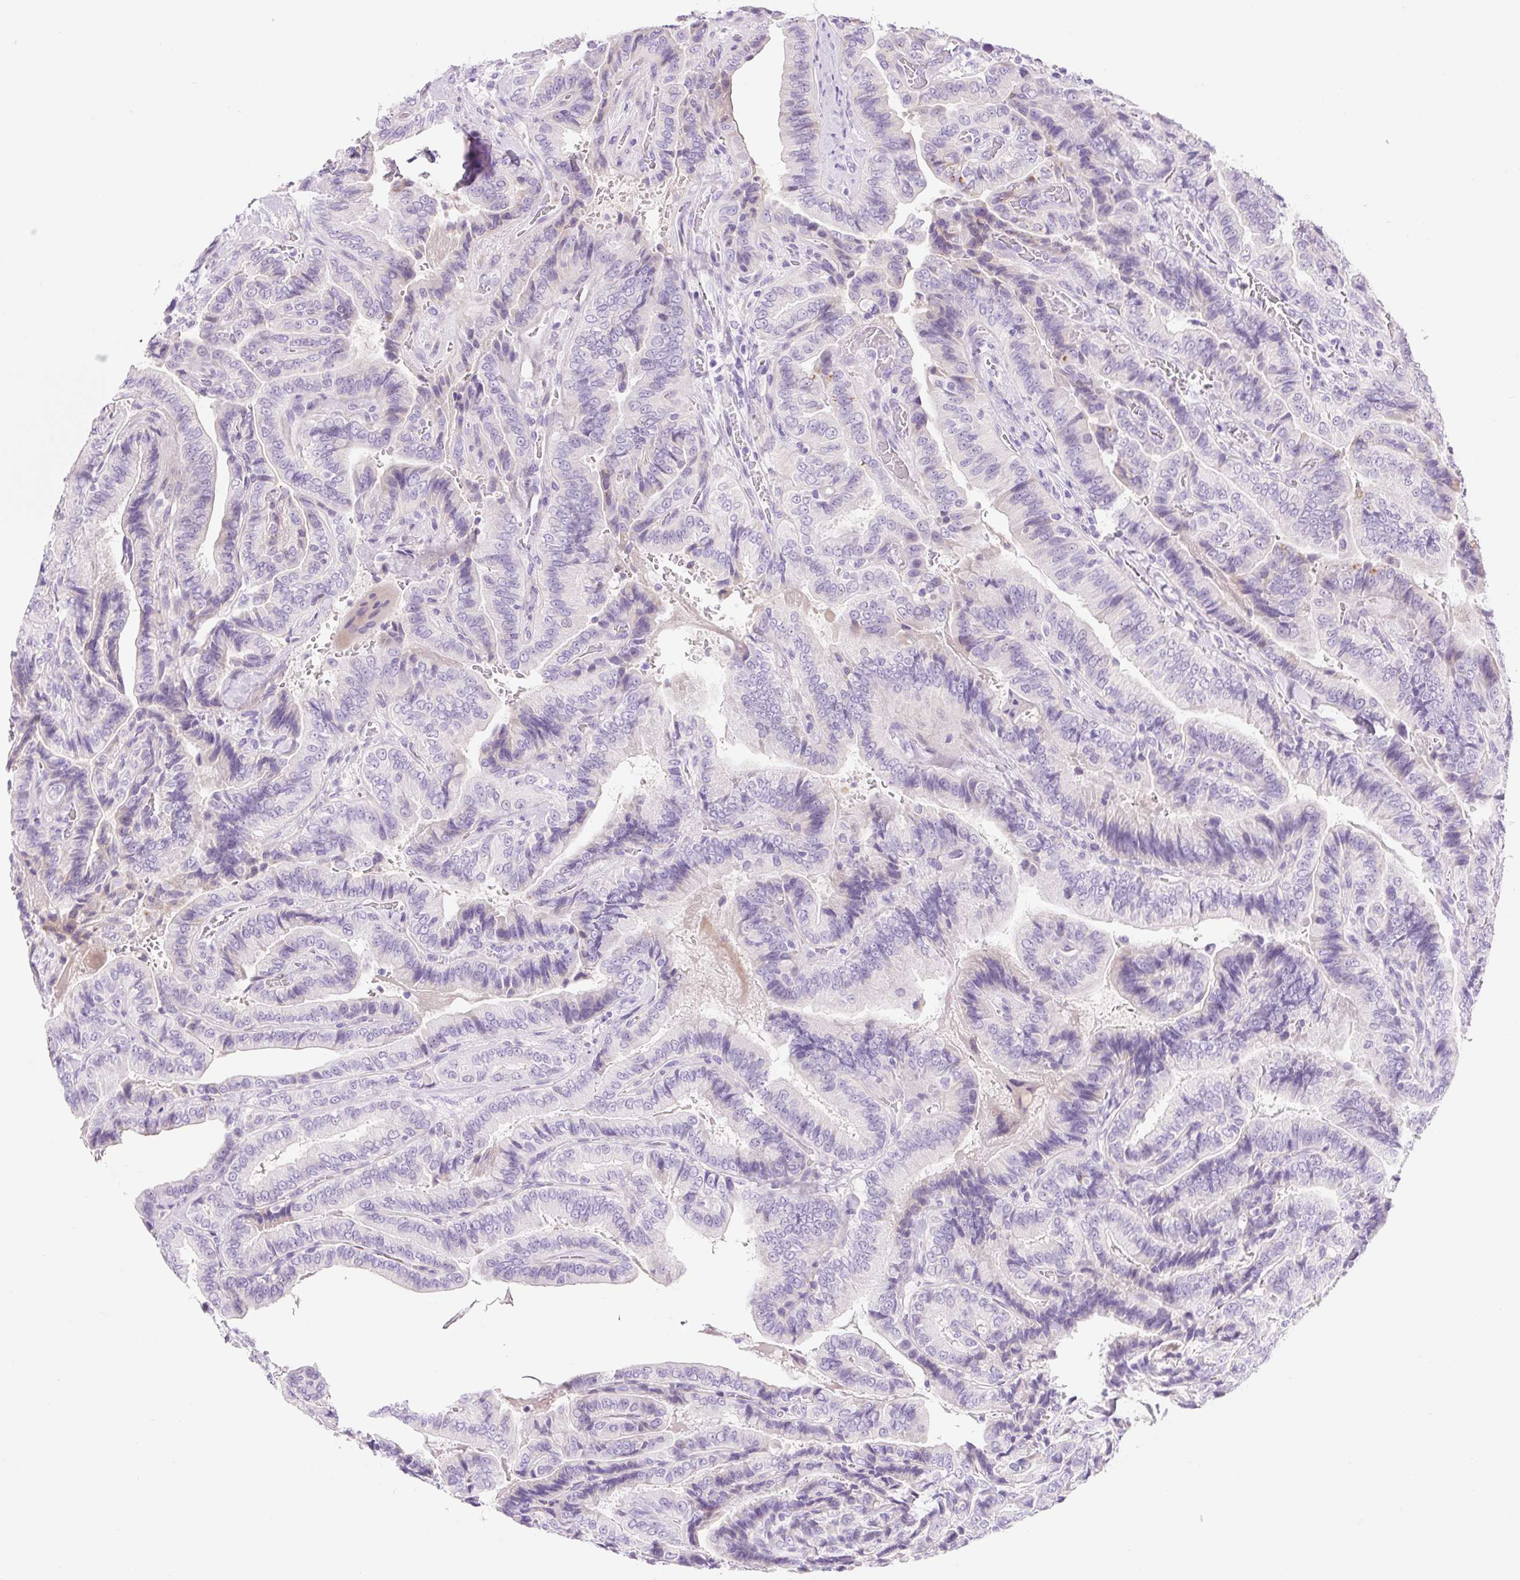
{"staining": {"intensity": "negative", "quantity": "none", "location": "none"}, "tissue": "thyroid cancer", "cell_type": "Tumor cells", "image_type": "cancer", "snomed": [{"axis": "morphology", "description": "Papillary adenocarcinoma, NOS"}, {"axis": "topography", "description": "Thyroid gland"}], "caption": "Photomicrograph shows no protein staining in tumor cells of thyroid cancer tissue. (Stains: DAB immunohistochemistry with hematoxylin counter stain, Microscopy: brightfield microscopy at high magnification).", "gene": "ZNF121", "patient": {"sex": "male", "age": 61}}